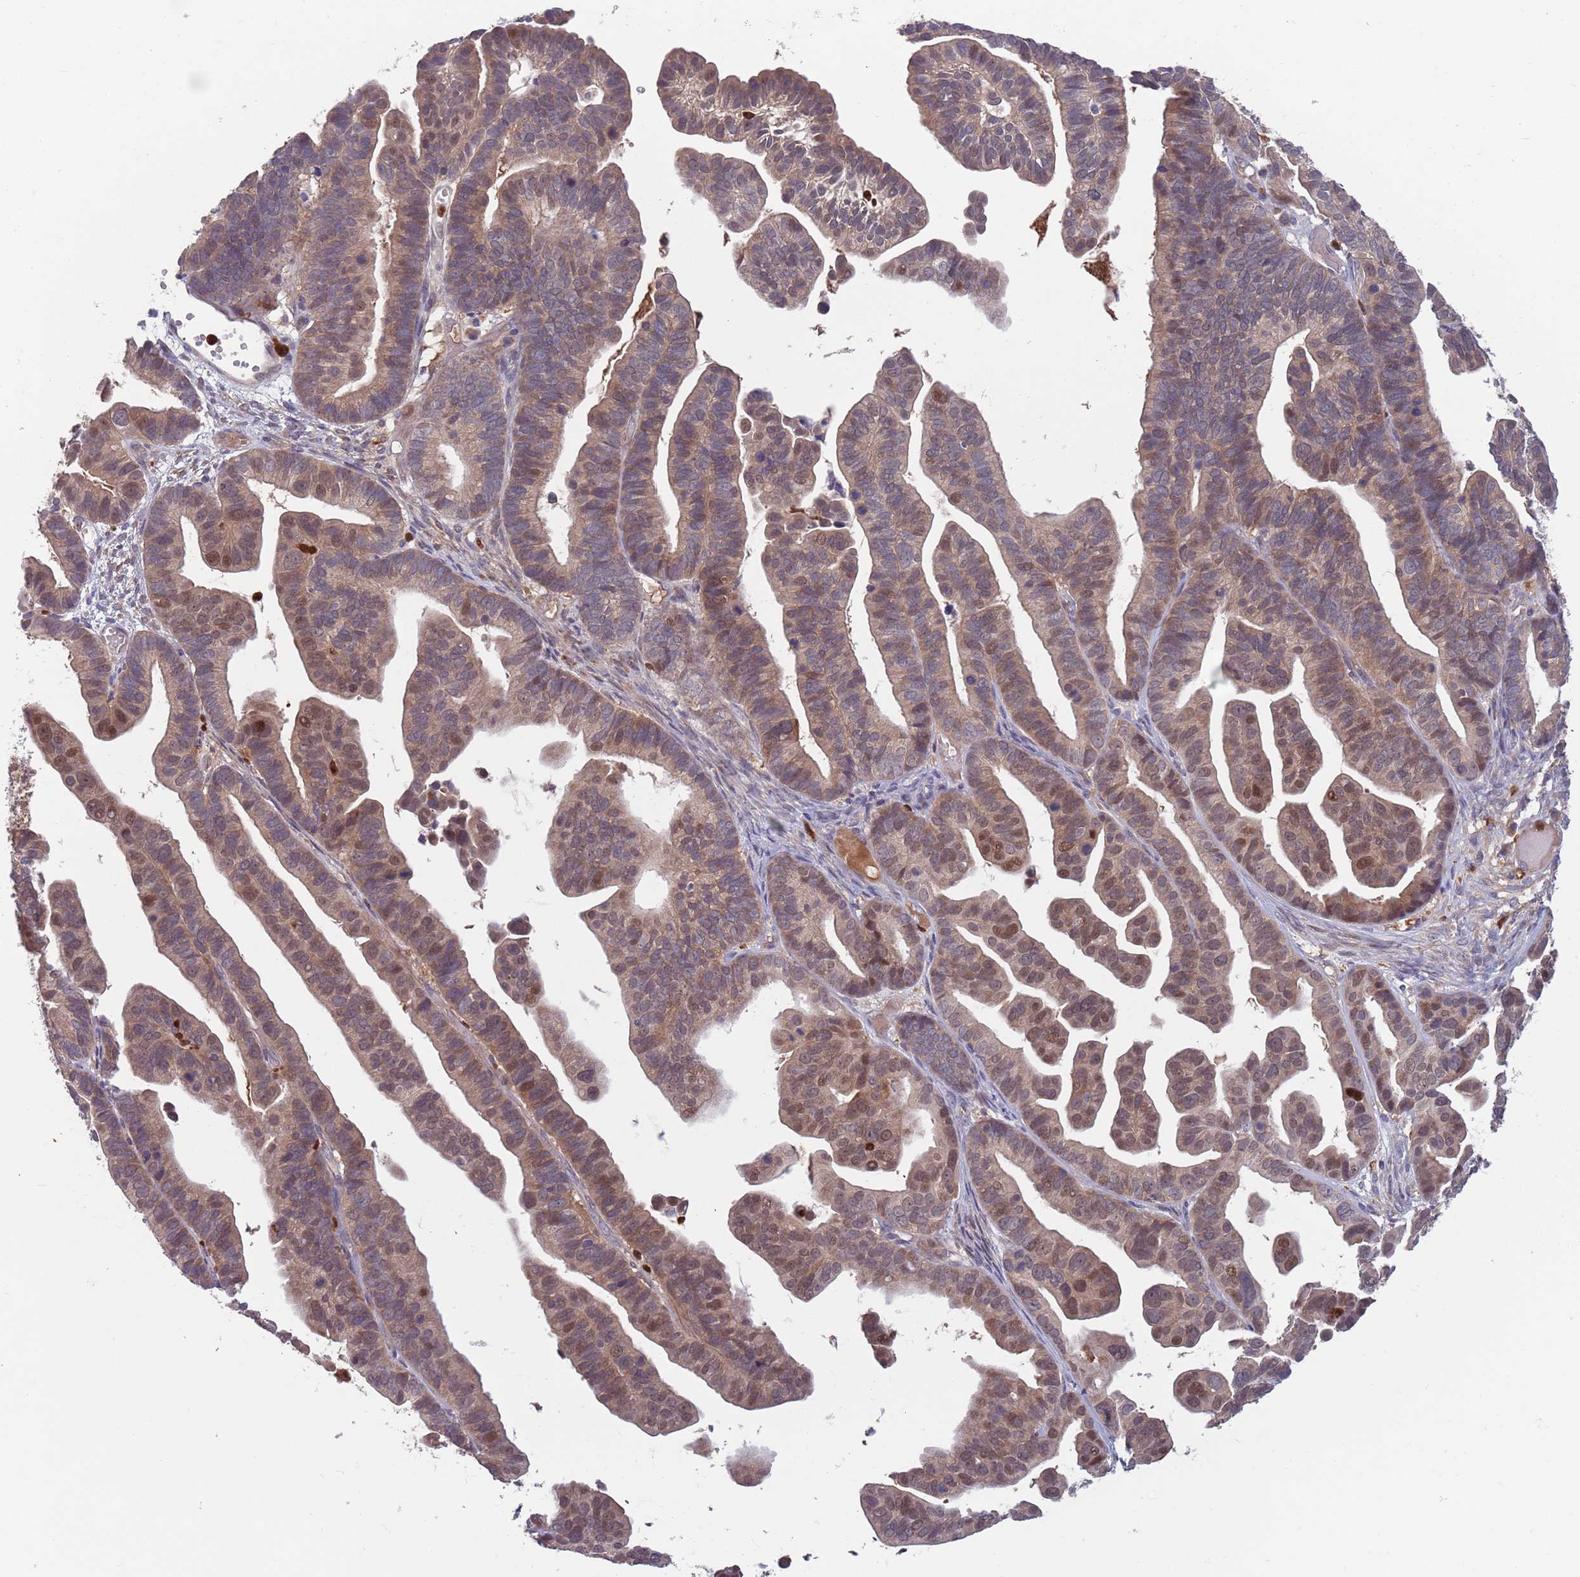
{"staining": {"intensity": "moderate", "quantity": ">75%", "location": "cytoplasmic/membranous,nuclear"}, "tissue": "ovarian cancer", "cell_type": "Tumor cells", "image_type": "cancer", "snomed": [{"axis": "morphology", "description": "Cystadenocarcinoma, serous, NOS"}, {"axis": "topography", "description": "Ovary"}], "caption": "Serous cystadenocarcinoma (ovarian) stained for a protein reveals moderate cytoplasmic/membranous and nuclear positivity in tumor cells.", "gene": "TYW1", "patient": {"sex": "female", "age": 56}}